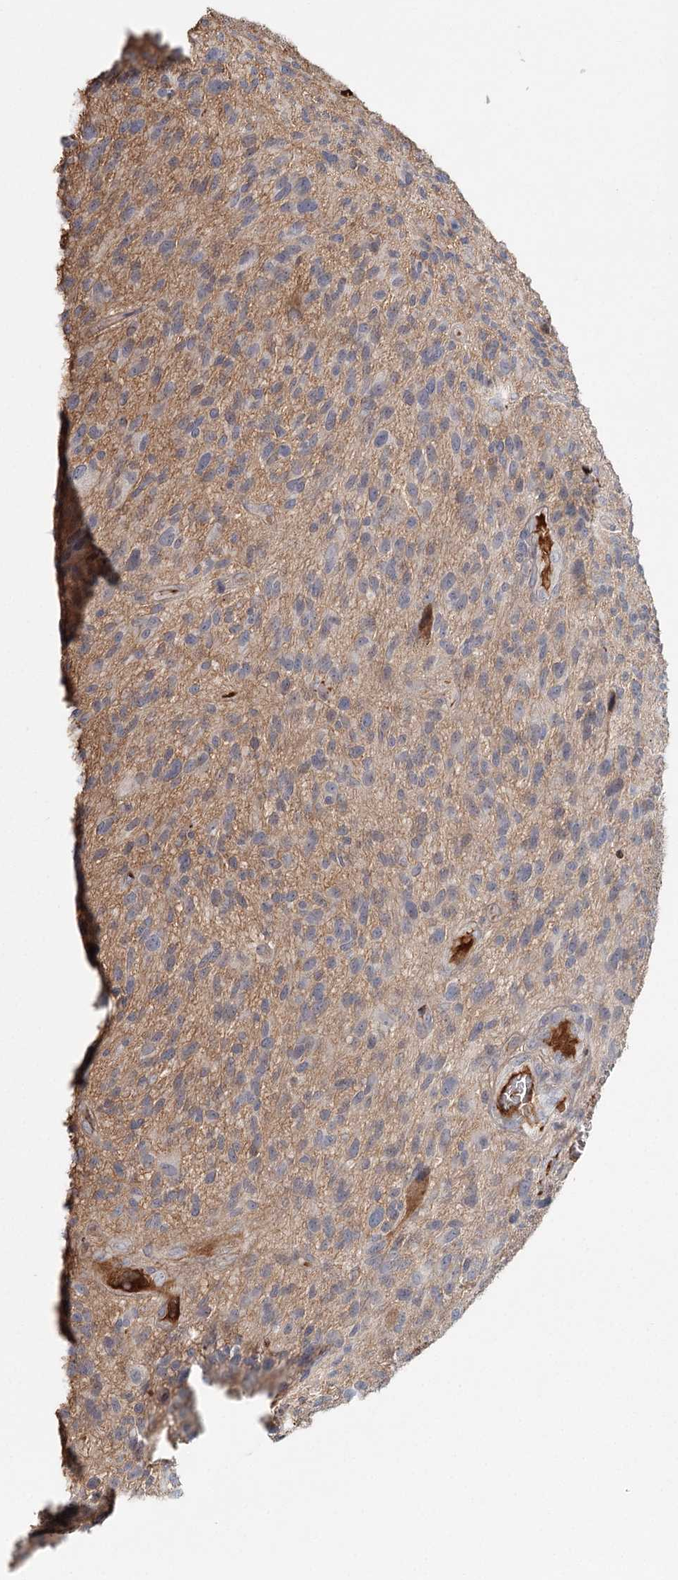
{"staining": {"intensity": "negative", "quantity": "none", "location": "none"}, "tissue": "glioma", "cell_type": "Tumor cells", "image_type": "cancer", "snomed": [{"axis": "morphology", "description": "Glioma, malignant, High grade"}, {"axis": "topography", "description": "Brain"}], "caption": "This is a photomicrograph of immunohistochemistry staining of malignant glioma (high-grade), which shows no expression in tumor cells.", "gene": "DHRS9", "patient": {"sex": "male", "age": 47}}